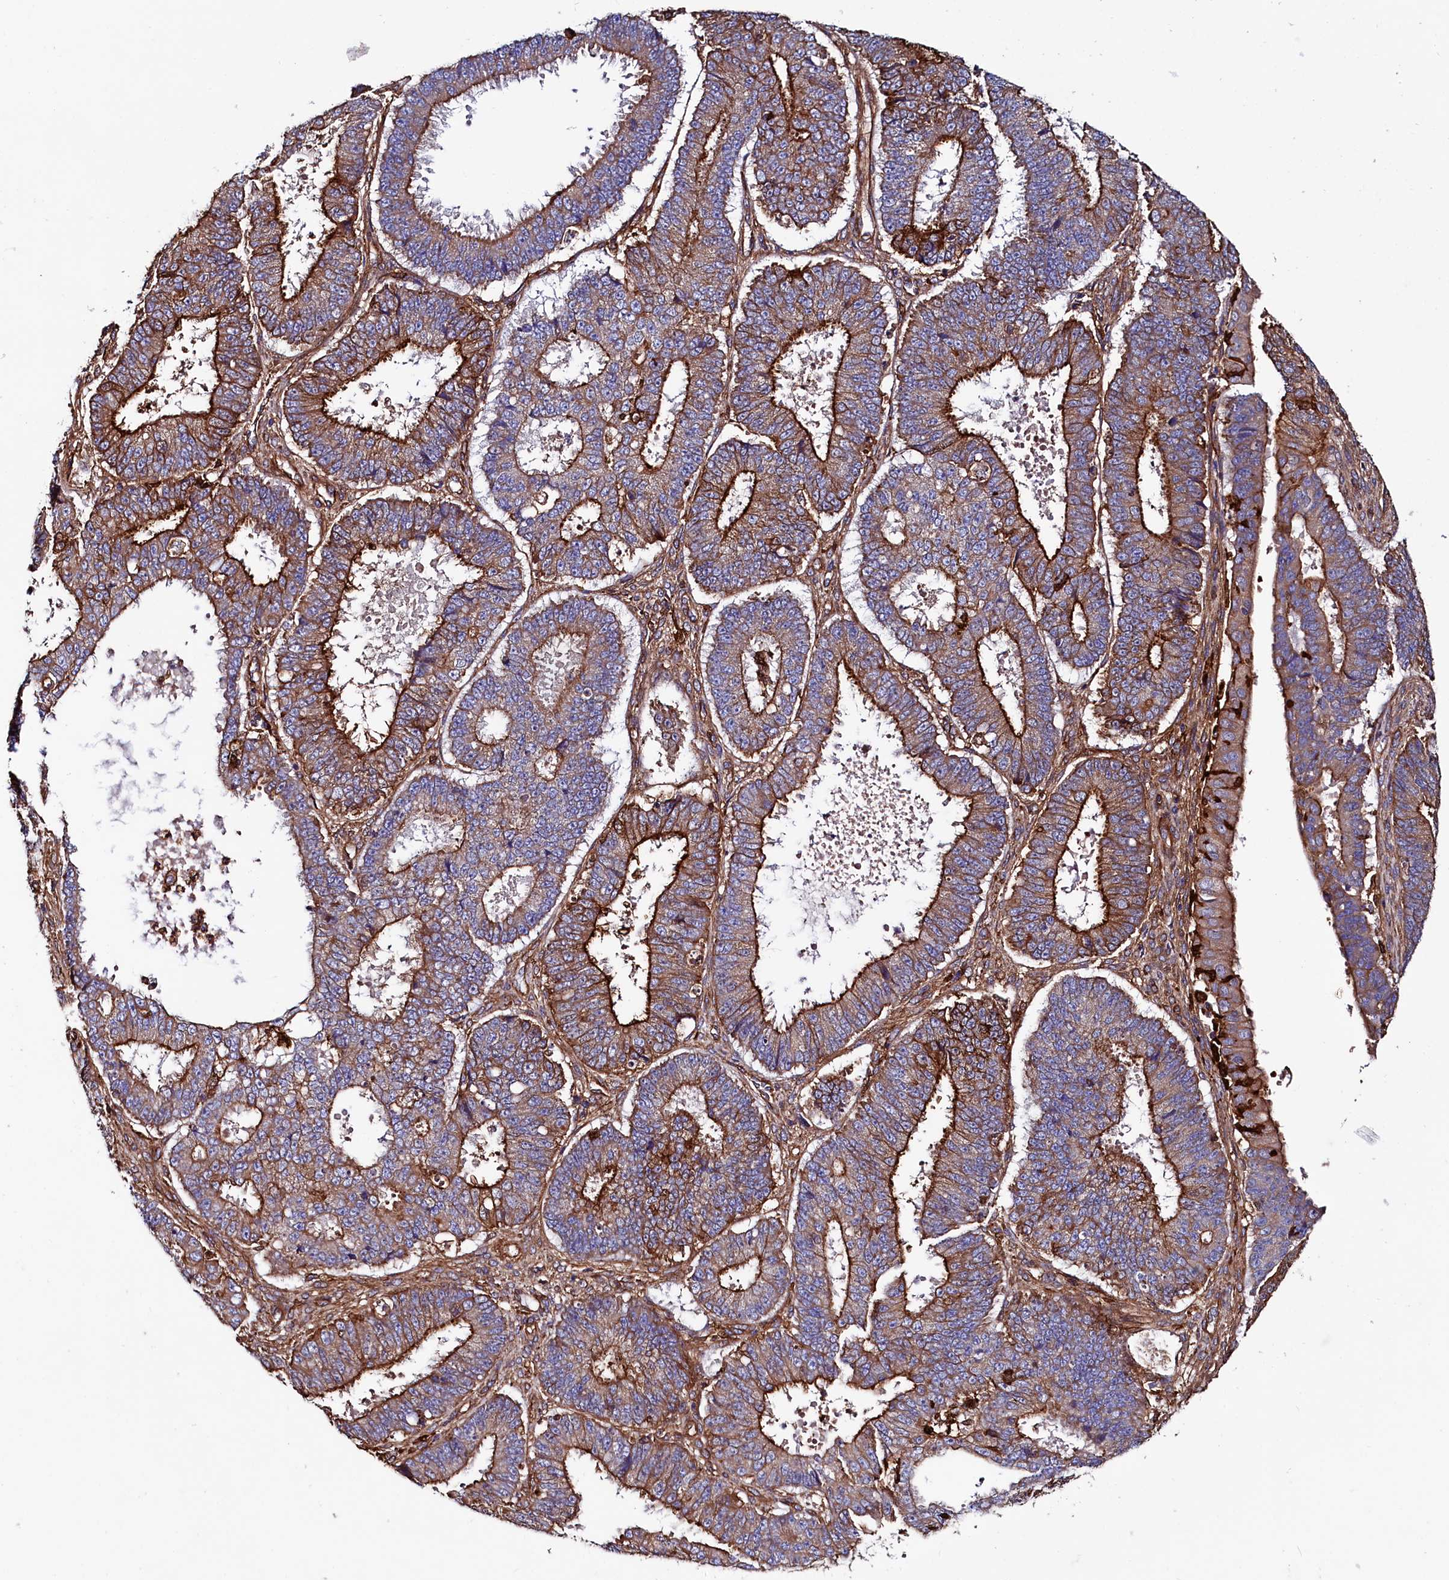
{"staining": {"intensity": "moderate", "quantity": ">75%", "location": "cytoplasmic/membranous"}, "tissue": "ovarian cancer", "cell_type": "Tumor cells", "image_type": "cancer", "snomed": [{"axis": "morphology", "description": "Carcinoma, endometroid"}, {"axis": "topography", "description": "Appendix"}, {"axis": "topography", "description": "Ovary"}], "caption": "Brown immunohistochemical staining in human ovarian endometroid carcinoma reveals moderate cytoplasmic/membranous positivity in about >75% of tumor cells.", "gene": "STAMBPL1", "patient": {"sex": "female", "age": 42}}